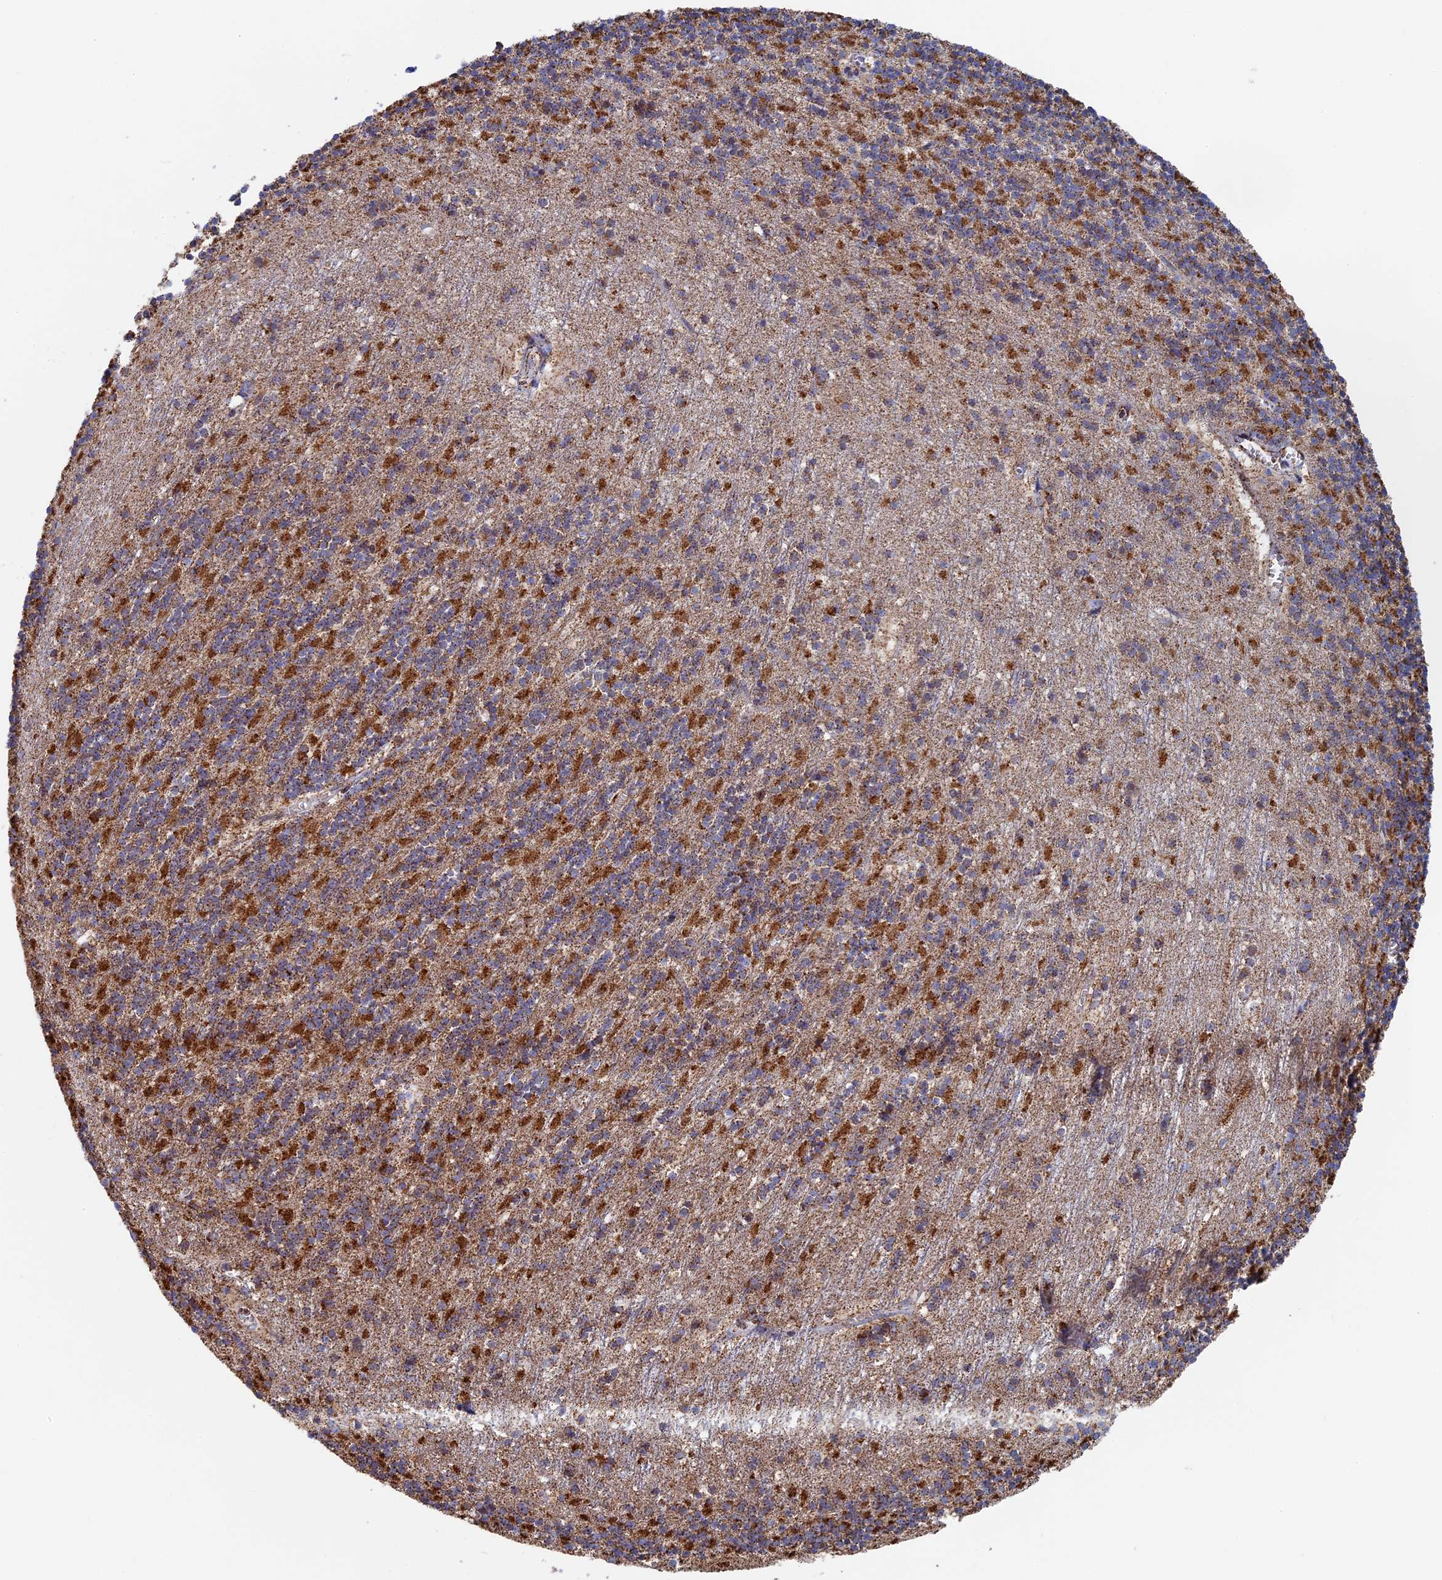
{"staining": {"intensity": "strong", "quantity": "25%-75%", "location": "cytoplasmic/membranous"}, "tissue": "cerebellum", "cell_type": "Cells in granular layer", "image_type": "normal", "snomed": [{"axis": "morphology", "description": "Normal tissue, NOS"}, {"axis": "topography", "description": "Cerebellum"}], "caption": "Cells in granular layer display high levels of strong cytoplasmic/membranous positivity in approximately 25%-75% of cells in normal human cerebellum.", "gene": "SEC24D", "patient": {"sex": "male", "age": 54}}